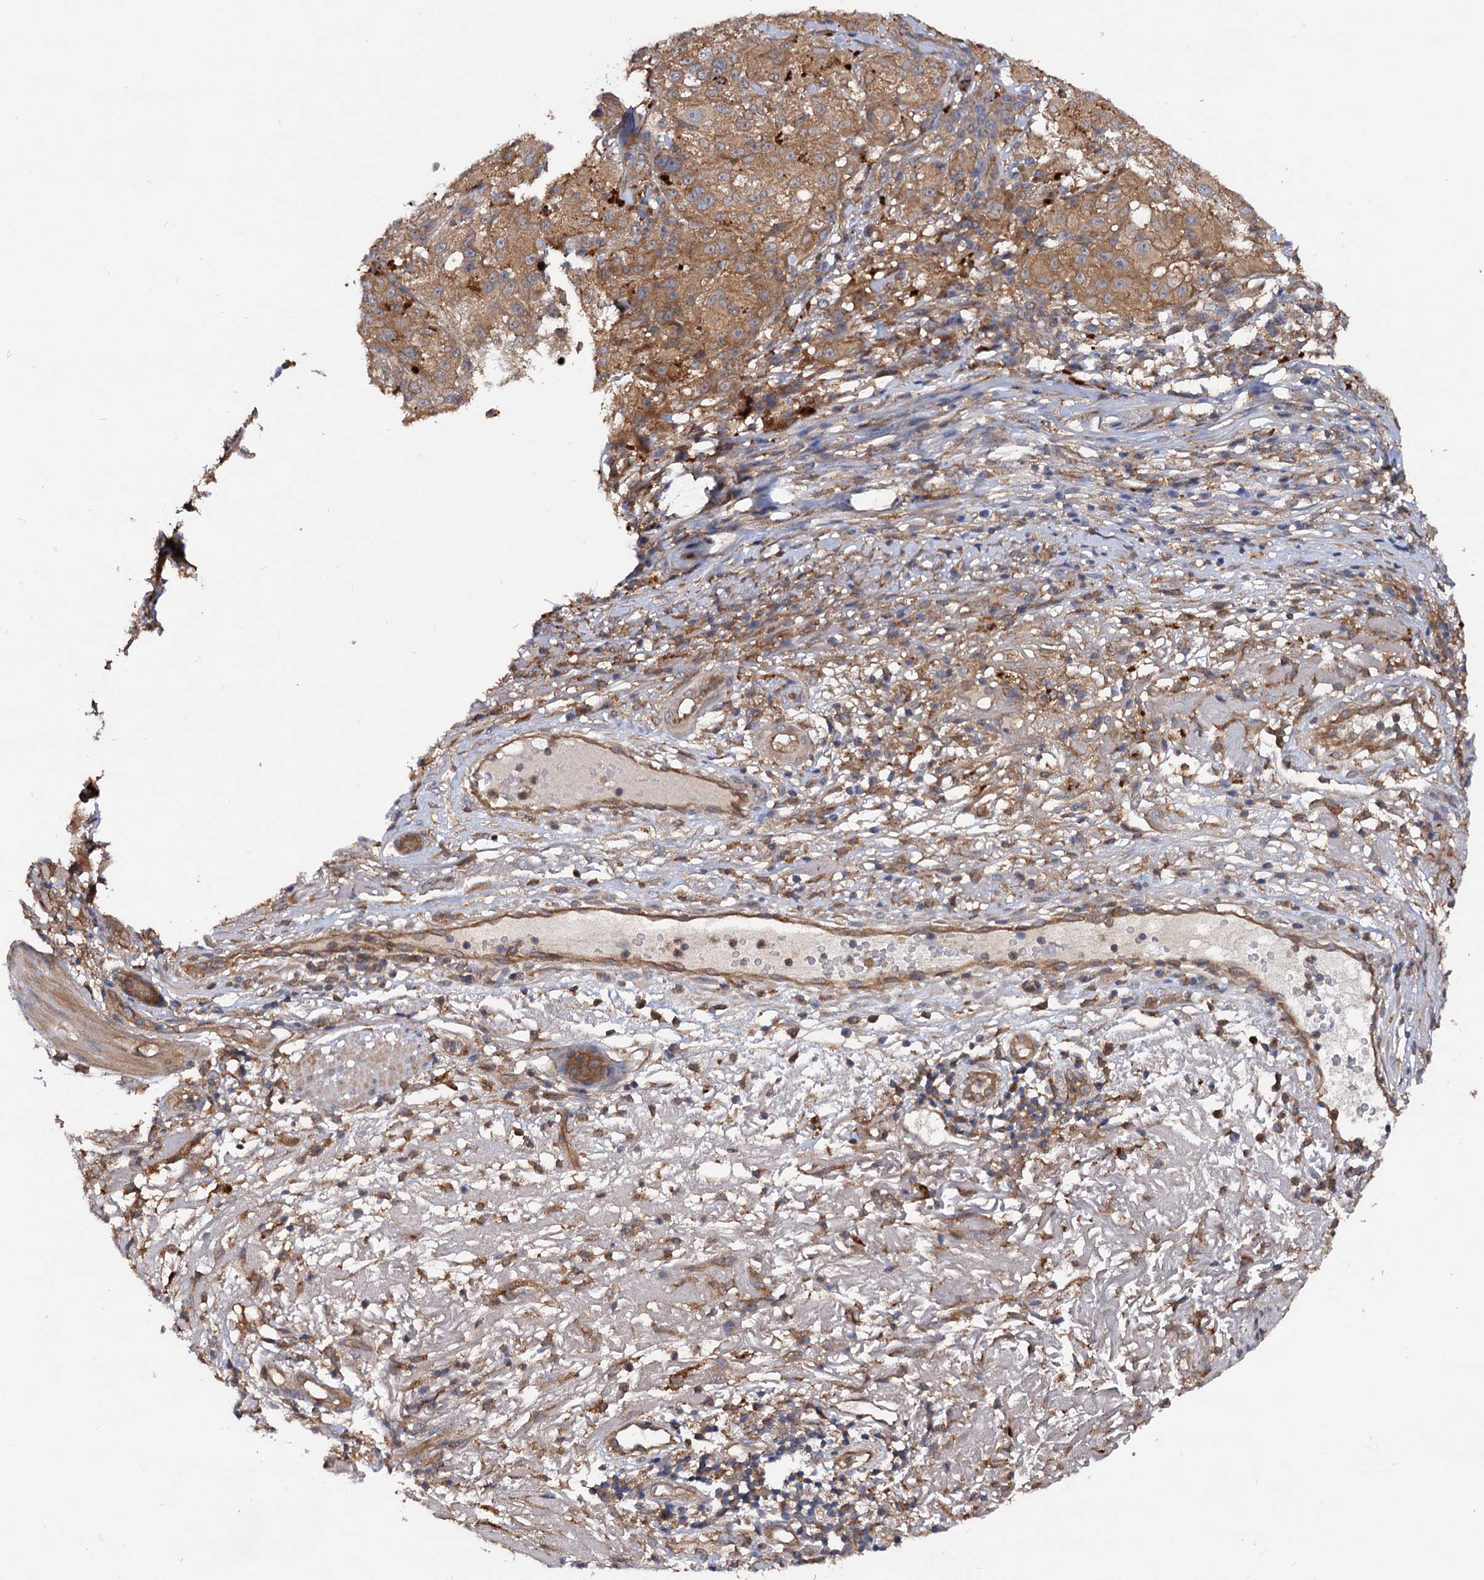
{"staining": {"intensity": "moderate", "quantity": "25%-75%", "location": "cytoplasmic/membranous"}, "tissue": "melanoma", "cell_type": "Tumor cells", "image_type": "cancer", "snomed": [{"axis": "morphology", "description": "Necrosis, NOS"}, {"axis": "morphology", "description": "Malignant melanoma, NOS"}, {"axis": "topography", "description": "Skin"}], "caption": "DAB (3,3'-diaminobenzidine) immunohistochemical staining of melanoma reveals moderate cytoplasmic/membranous protein positivity in approximately 25%-75% of tumor cells. The protein of interest is stained brown, and the nuclei are stained in blue (DAB (3,3'-diaminobenzidine) IHC with brightfield microscopy, high magnification).", "gene": "VPS29", "patient": {"sex": "female", "age": 87}}